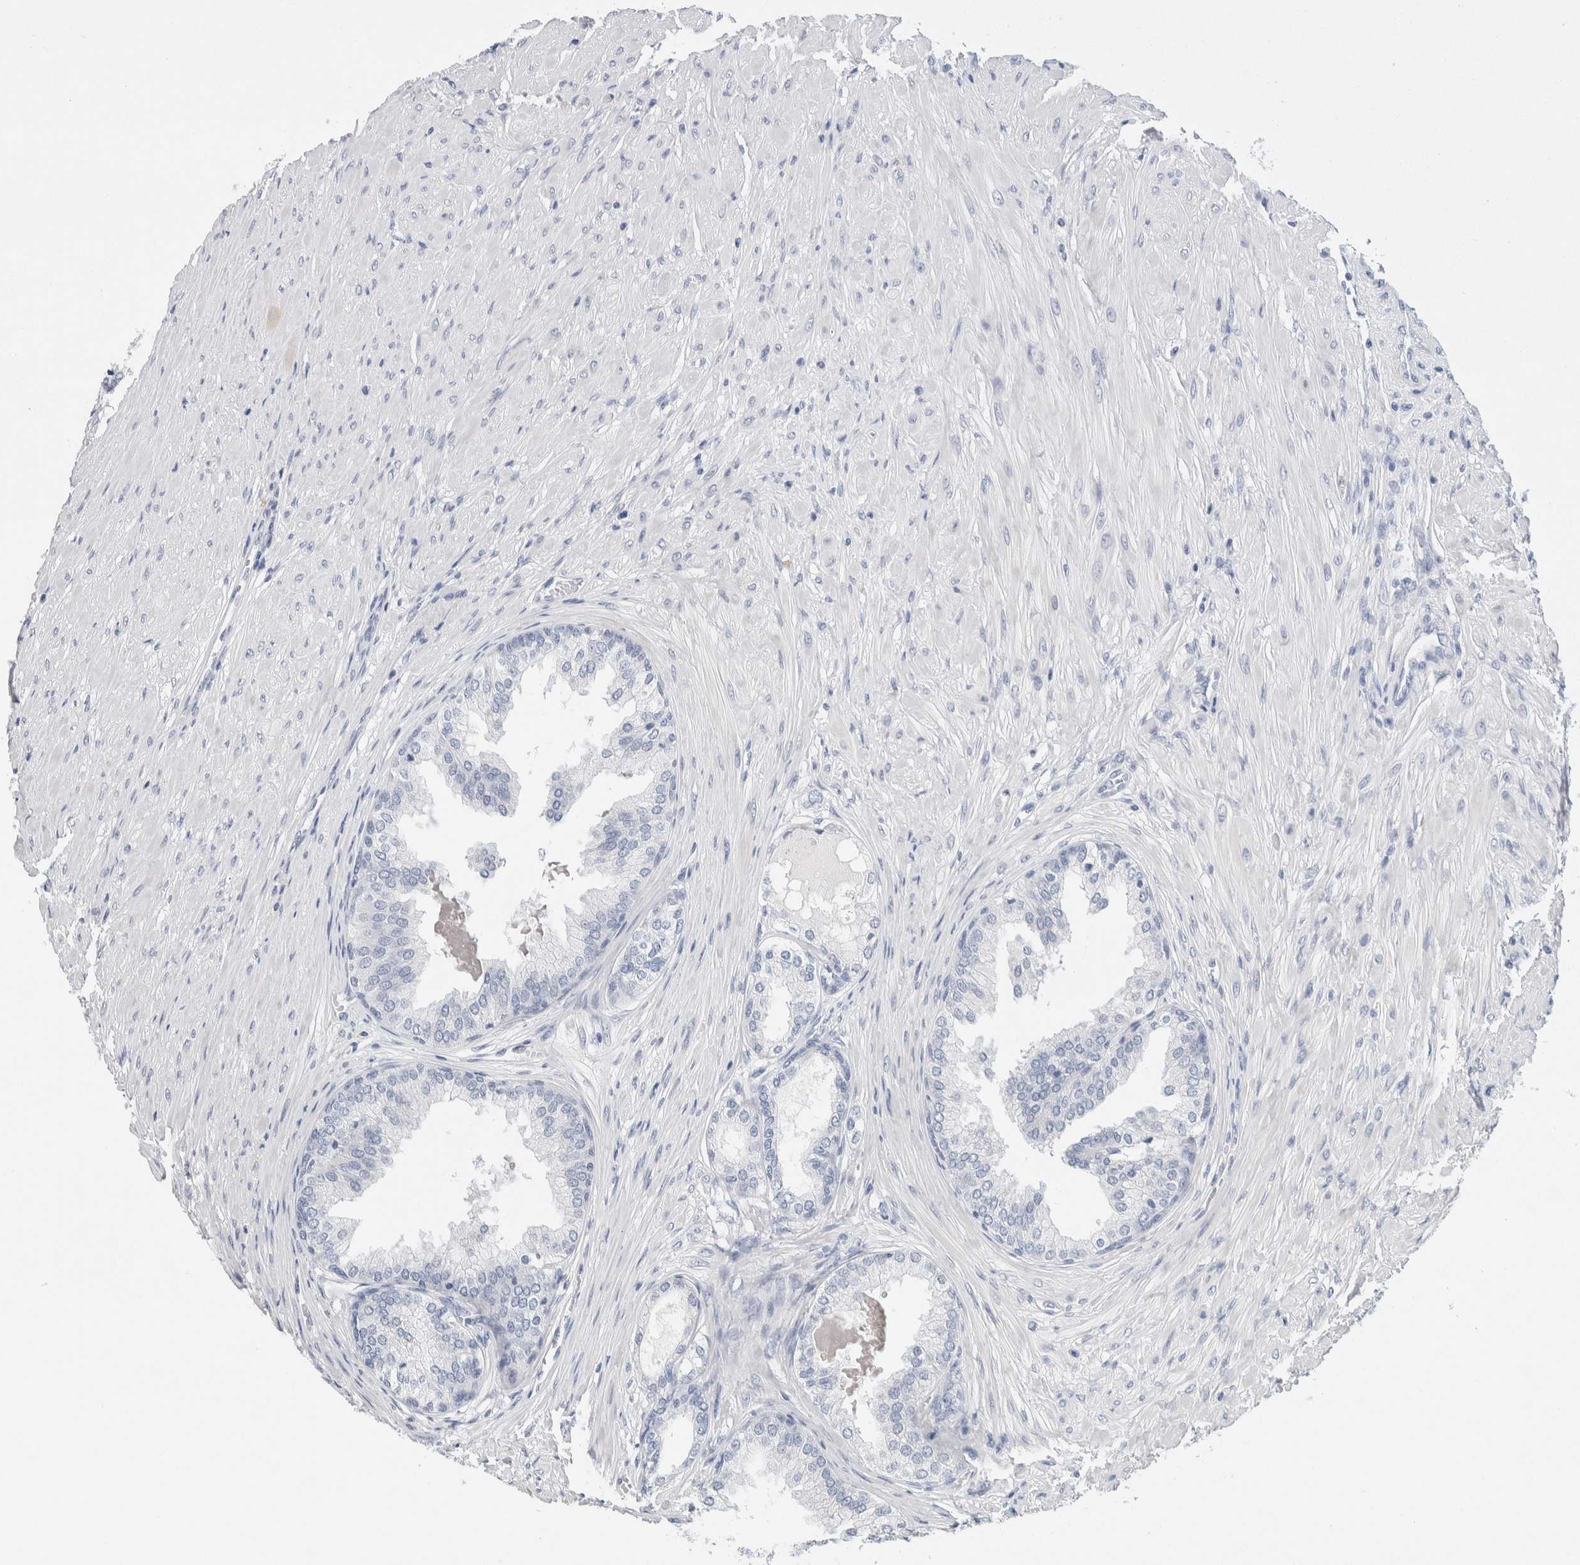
{"staining": {"intensity": "negative", "quantity": "none", "location": "none"}, "tissue": "prostate cancer", "cell_type": "Tumor cells", "image_type": "cancer", "snomed": [{"axis": "morphology", "description": "Adenocarcinoma, High grade"}, {"axis": "topography", "description": "Prostate"}], "caption": "Immunohistochemistry (IHC) image of neoplastic tissue: prostate cancer (adenocarcinoma (high-grade)) stained with DAB shows no significant protein positivity in tumor cells.", "gene": "SCN2A", "patient": {"sex": "male", "age": 59}}